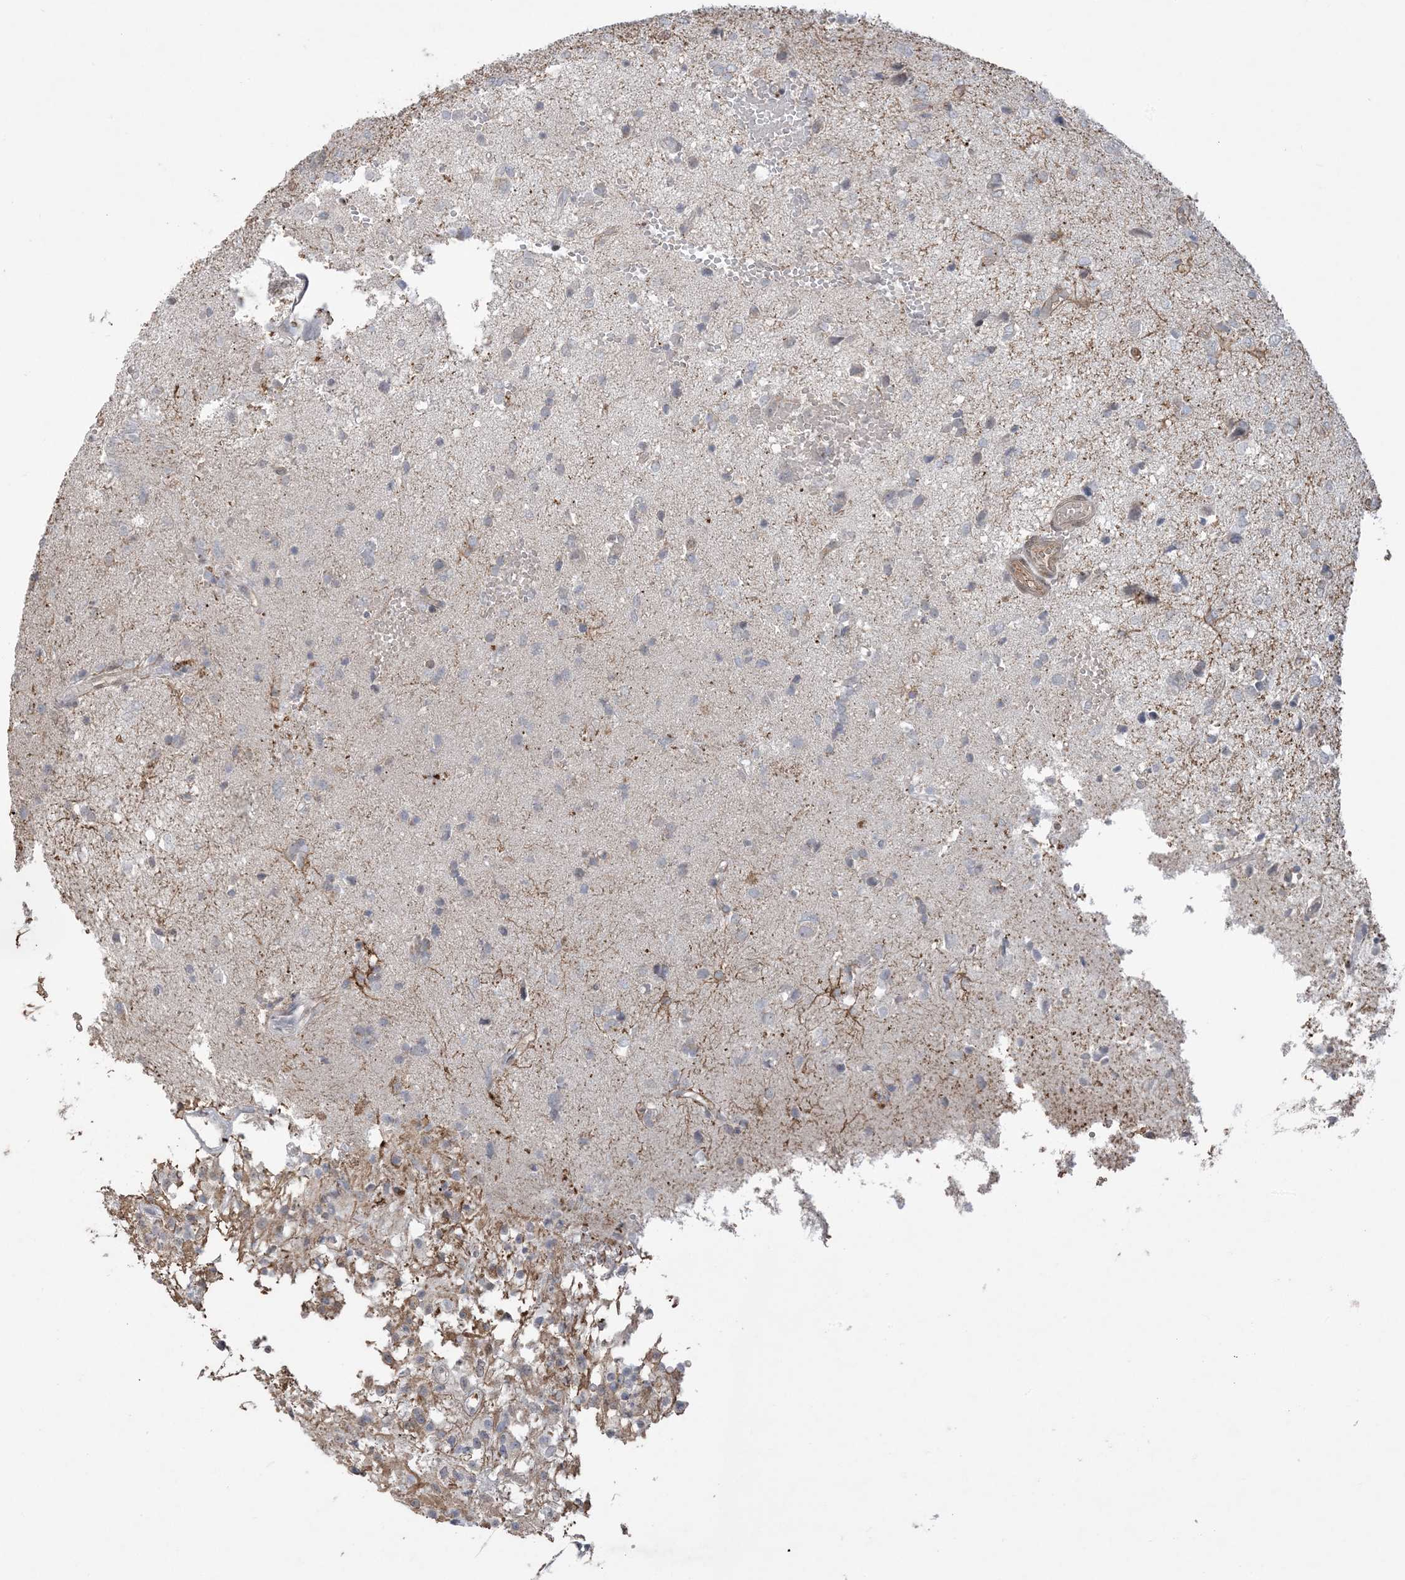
{"staining": {"intensity": "negative", "quantity": "none", "location": "none"}, "tissue": "glioma", "cell_type": "Tumor cells", "image_type": "cancer", "snomed": [{"axis": "morphology", "description": "Glioma, malignant, High grade"}, {"axis": "topography", "description": "Brain"}], "caption": "An image of glioma stained for a protein displays no brown staining in tumor cells.", "gene": "XRN1", "patient": {"sex": "female", "age": 59}}